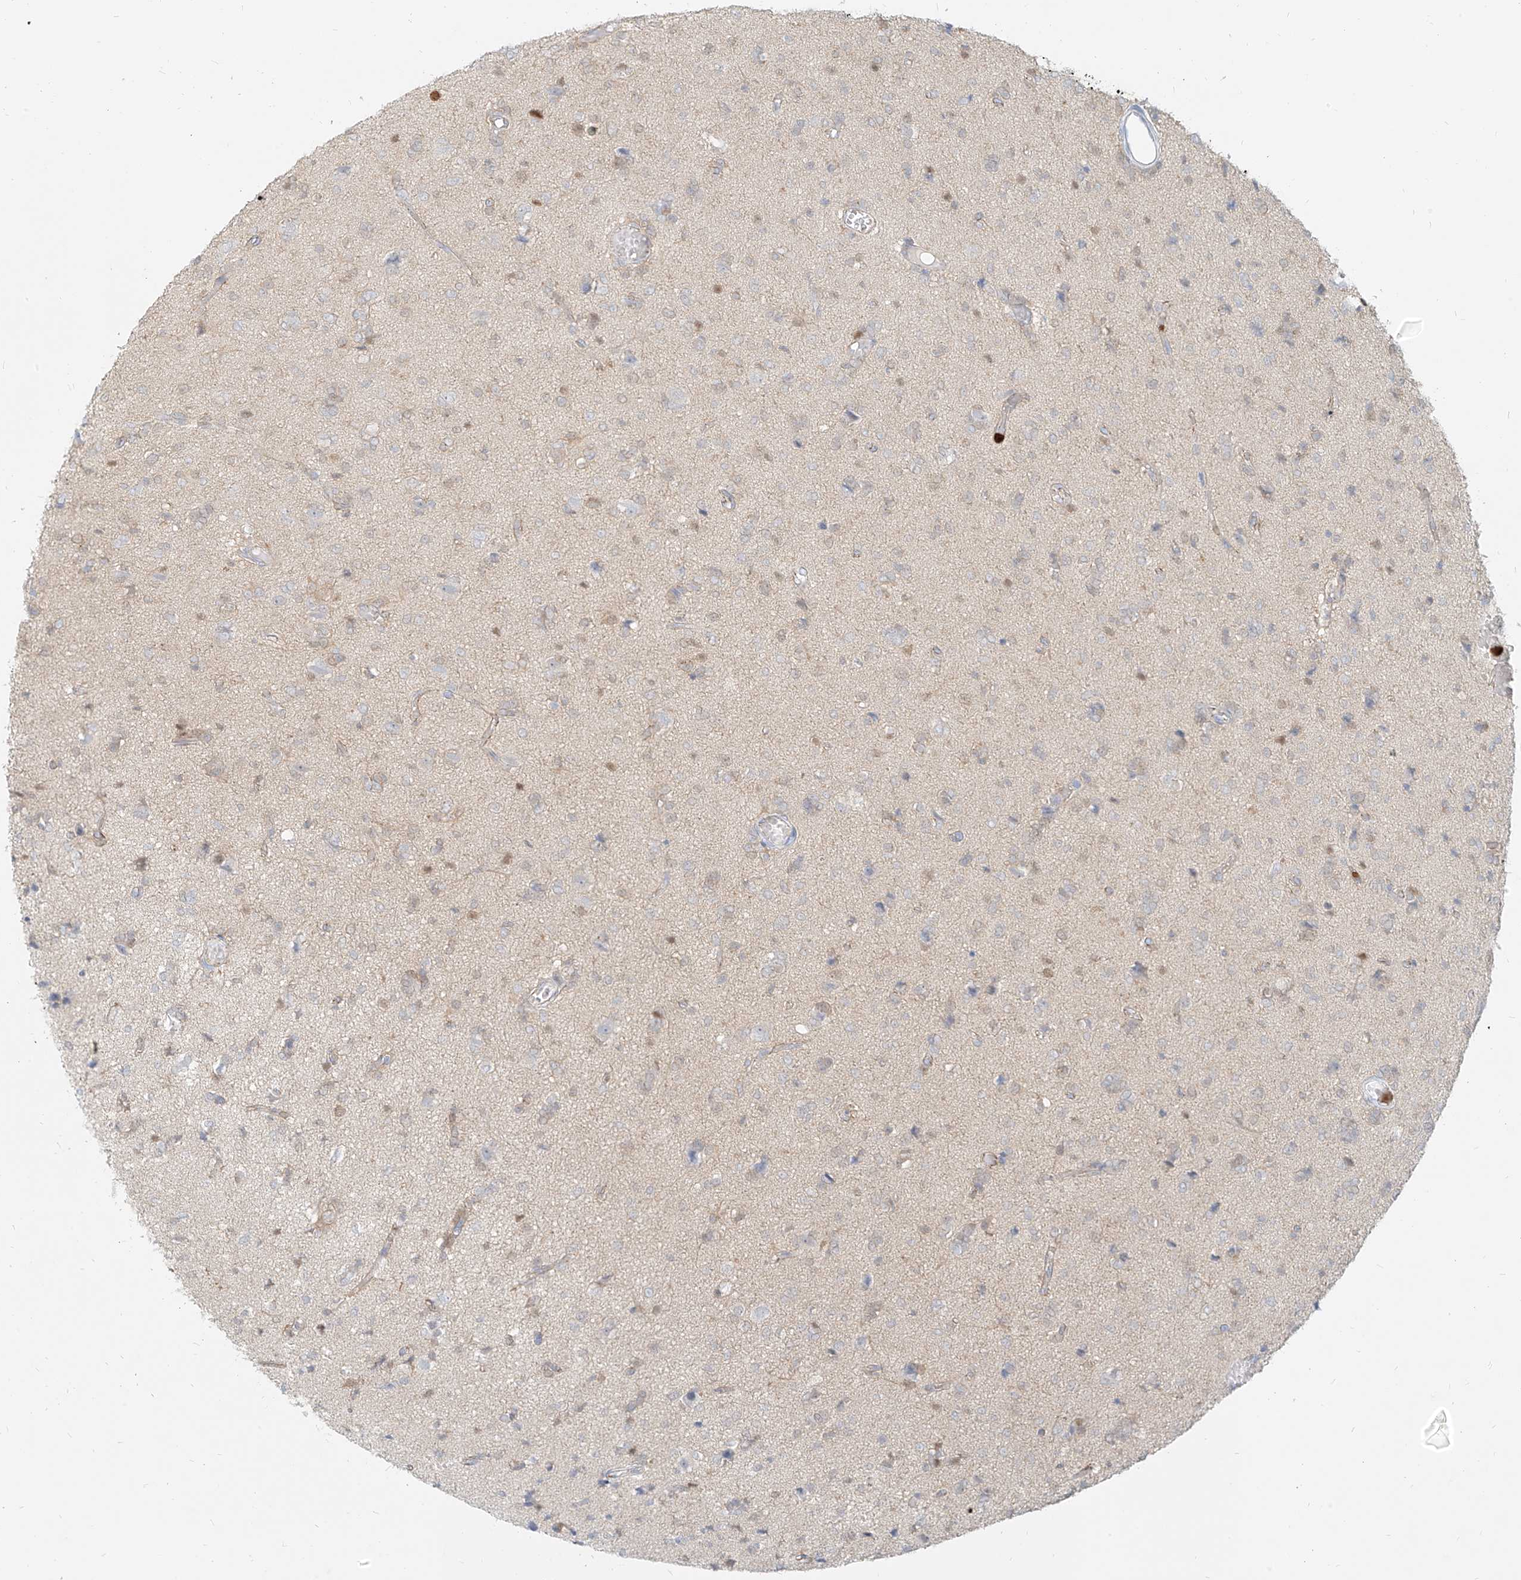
{"staining": {"intensity": "negative", "quantity": "none", "location": "none"}, "tissue": "glioma", "cell_type": "Tumor cells", "image_type": "cancer", "snomed": [{"axis": "morphology", "description": "Glioma, malignant, High grade"}, {"axis": "topography", "description": "Brain"}], "caption": "The micrograph shows no significant expression in tumor cells of high-grade glioma (malignant).", "gene": "PGD", "patient": {"sex": "female", "age": 59}}